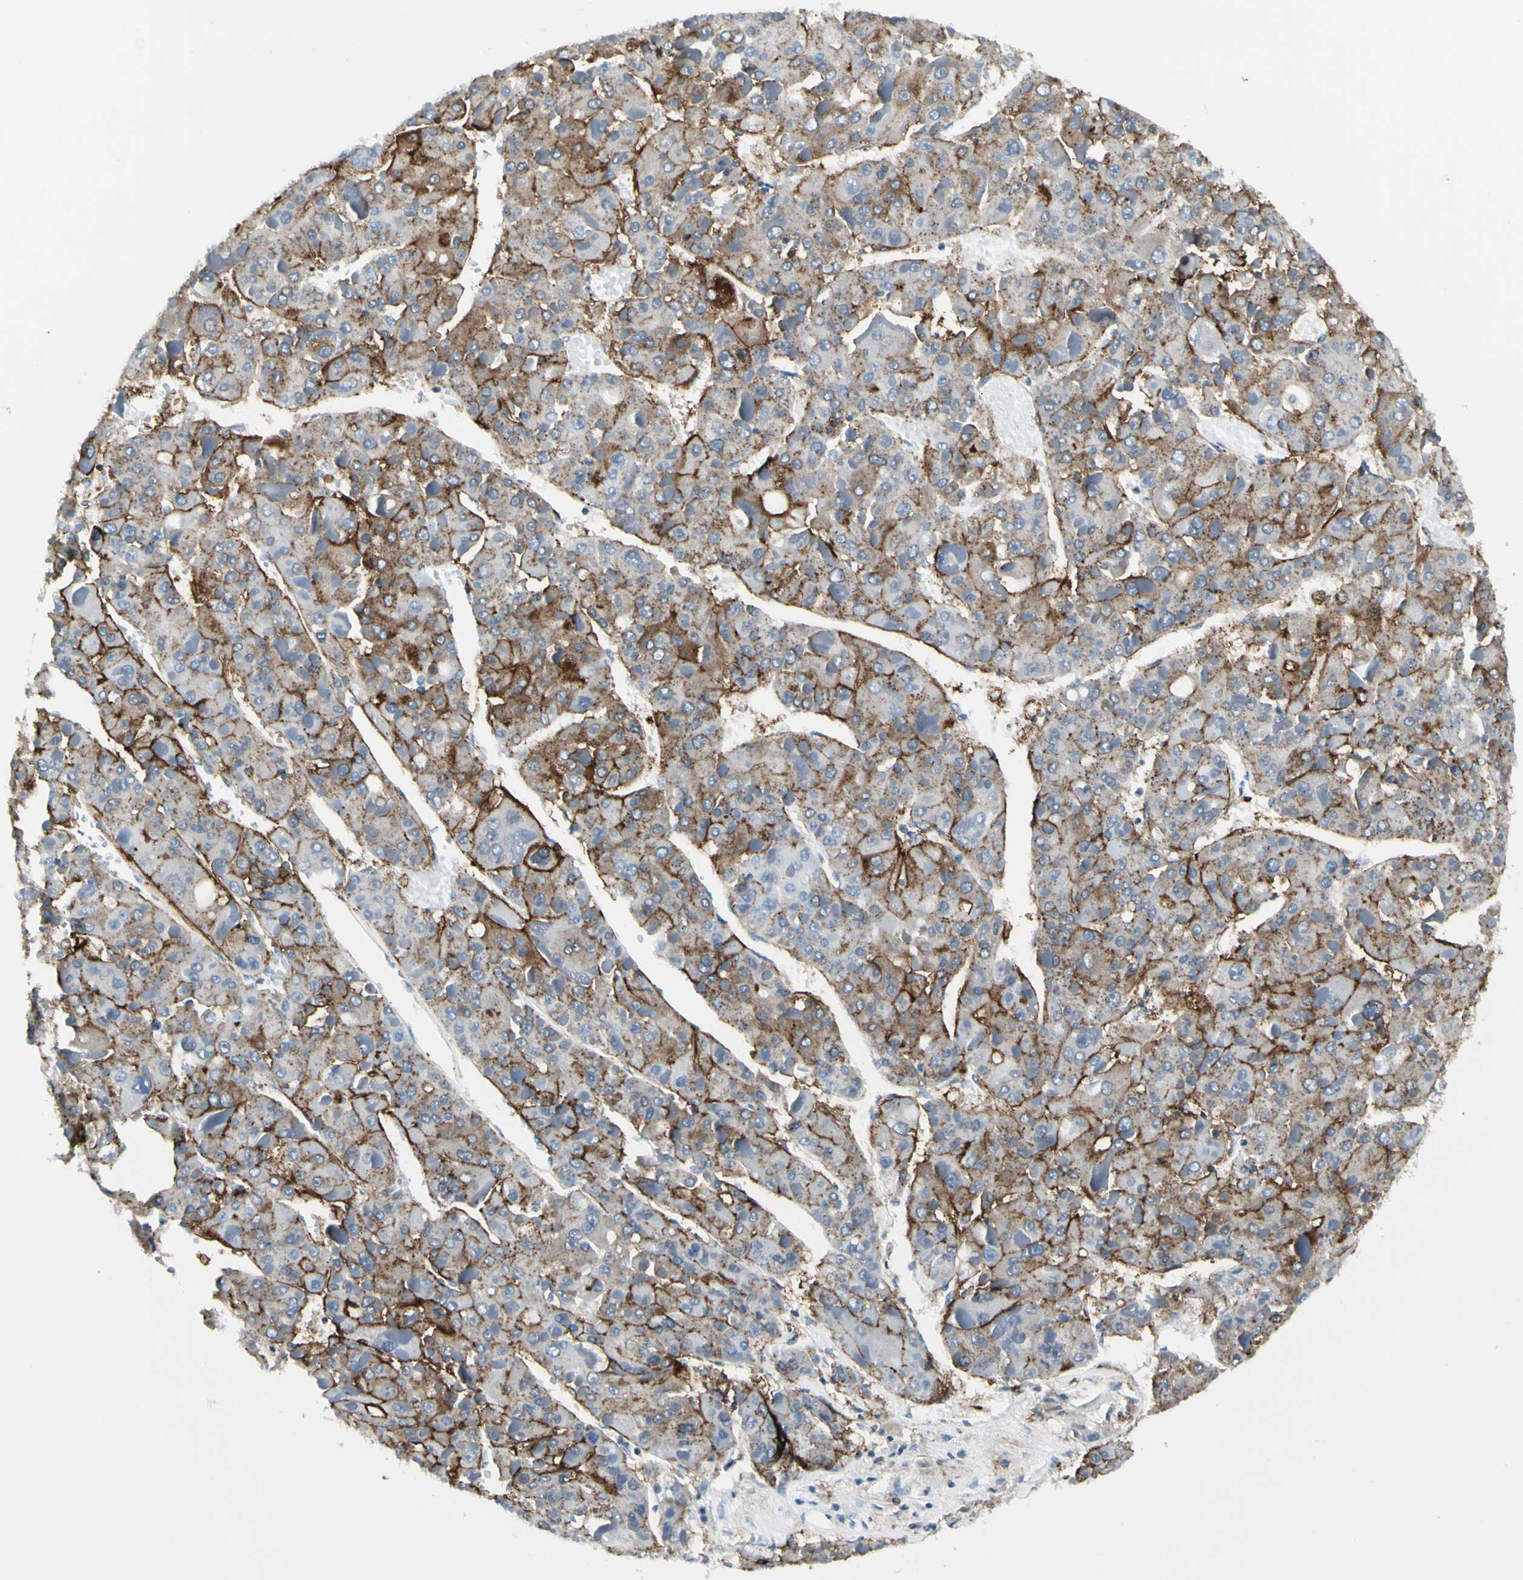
{"staining": {"intensity": "strong", "quantity": "25%-75%", "location": "cytoplasmic/membranous"}, "tissue": "liver cancer", "cell_type": "Tumor cells", "image_type": "cancer", "snomed": [{"axis": "morphology", "description": "Carcinoma, Hepatocellular, NOS"}, {"axis": "topography", "description": "Liver"}], "caption": "Liver hepatocellular carcinoma stained with a brown dye reveals strong cytoplasmic/membranous positive expression in about 25%-75% of tumor cells.", "gene": "CLEC2B", "patient": {"sex": "female", "age": 73}}